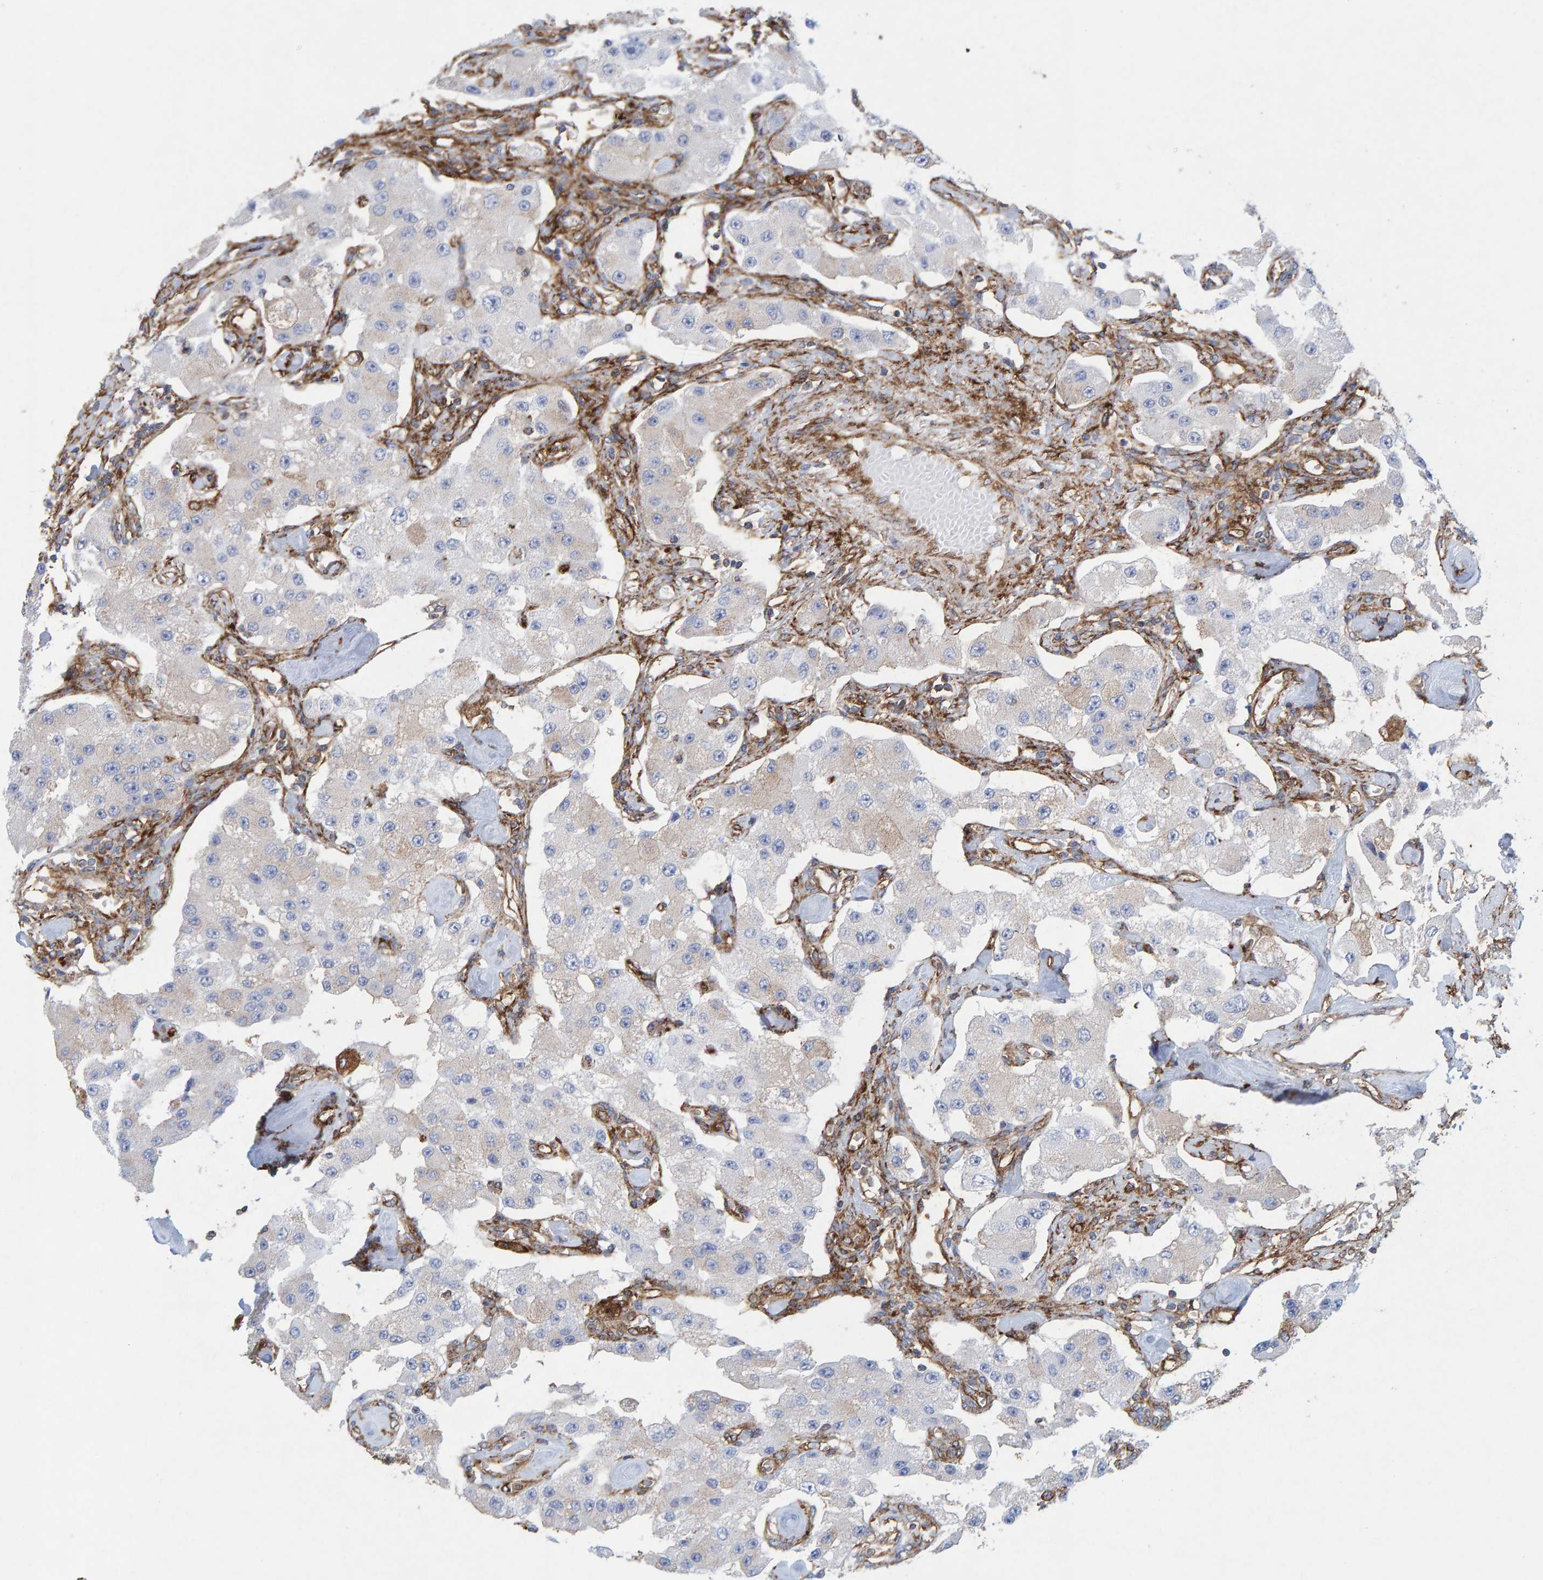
{"staining": {"intensity": "negative", "quantity": "none", "location": "none"}, "tissue": "carcinoid", "cell_type": "Tumor cells", "image_type": "cancer", "snomed": [{"axis": "morphology", "description": "Carcinoid, malignant, NOS"}, {"axis": "topography", "description": "Pancreas"}], "caption": "Human carcinoid (malignant) stained for a protein using immunohistochemistry (IHC) displays no staining in tumor cells.", "gene": "MVP", "patient": {"sex": "male", "age": 41}}